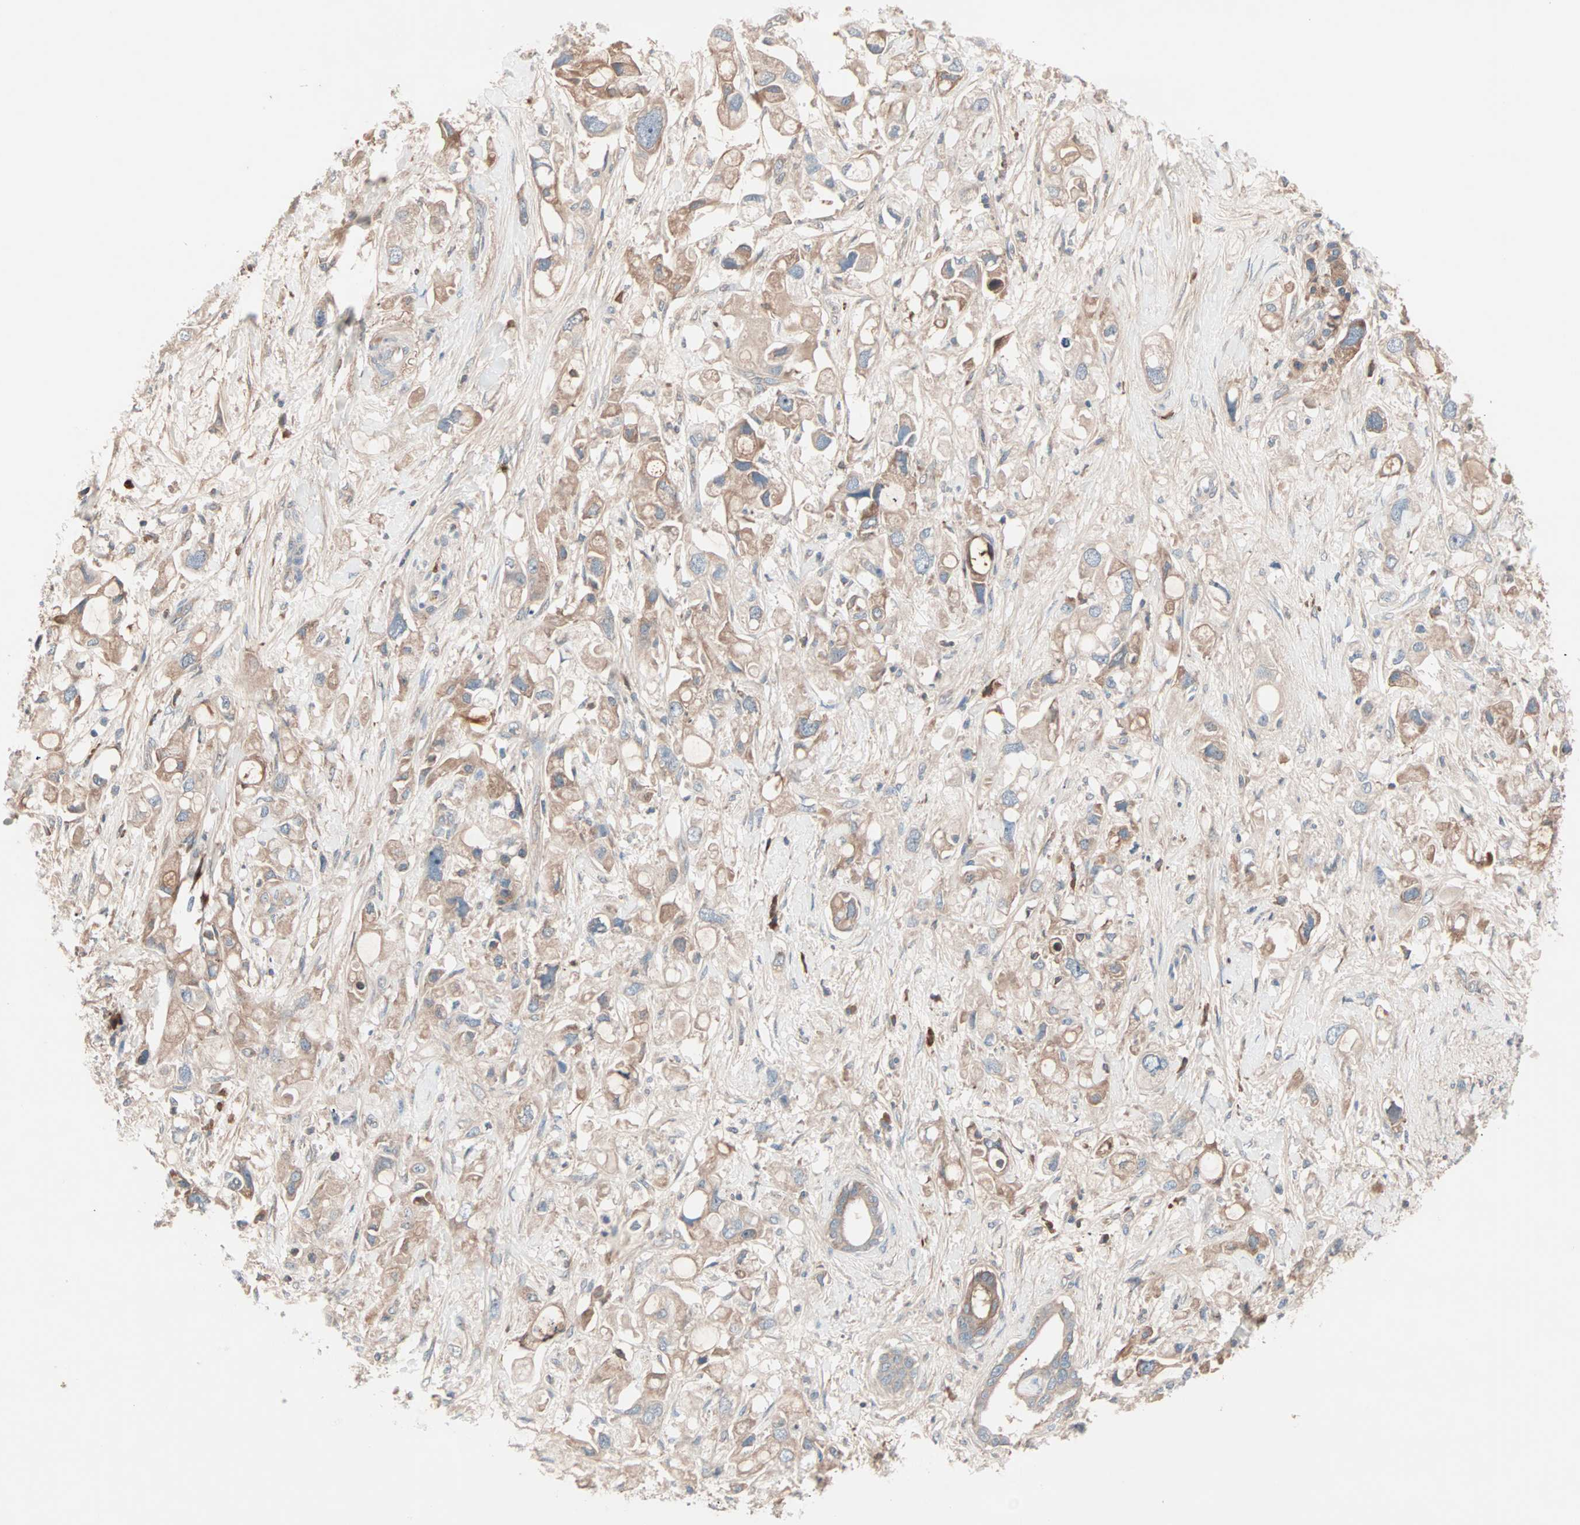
{"staining": {"intensity": "moderate", "quantity": ">75%", "location": "cytoplasmic/membranous"}, "tissue": "pancreatic cancer", "cell_type": "Tumor cells", "image_type": "cancer", "snomed": [{"axis": "morphology", "description": "Adenocarcinoma, NOS"}, {"axis": "topography", "description": "Pancreas"}], "caption": "Human pancreatic adenocarcinoma stained for a protein (brown) shows moderate cytoplasmic/membranous positive expression in approximately >75% of tumor cells.", "gene": "CAD", "patient": {"sex": "female", "age": 56}}